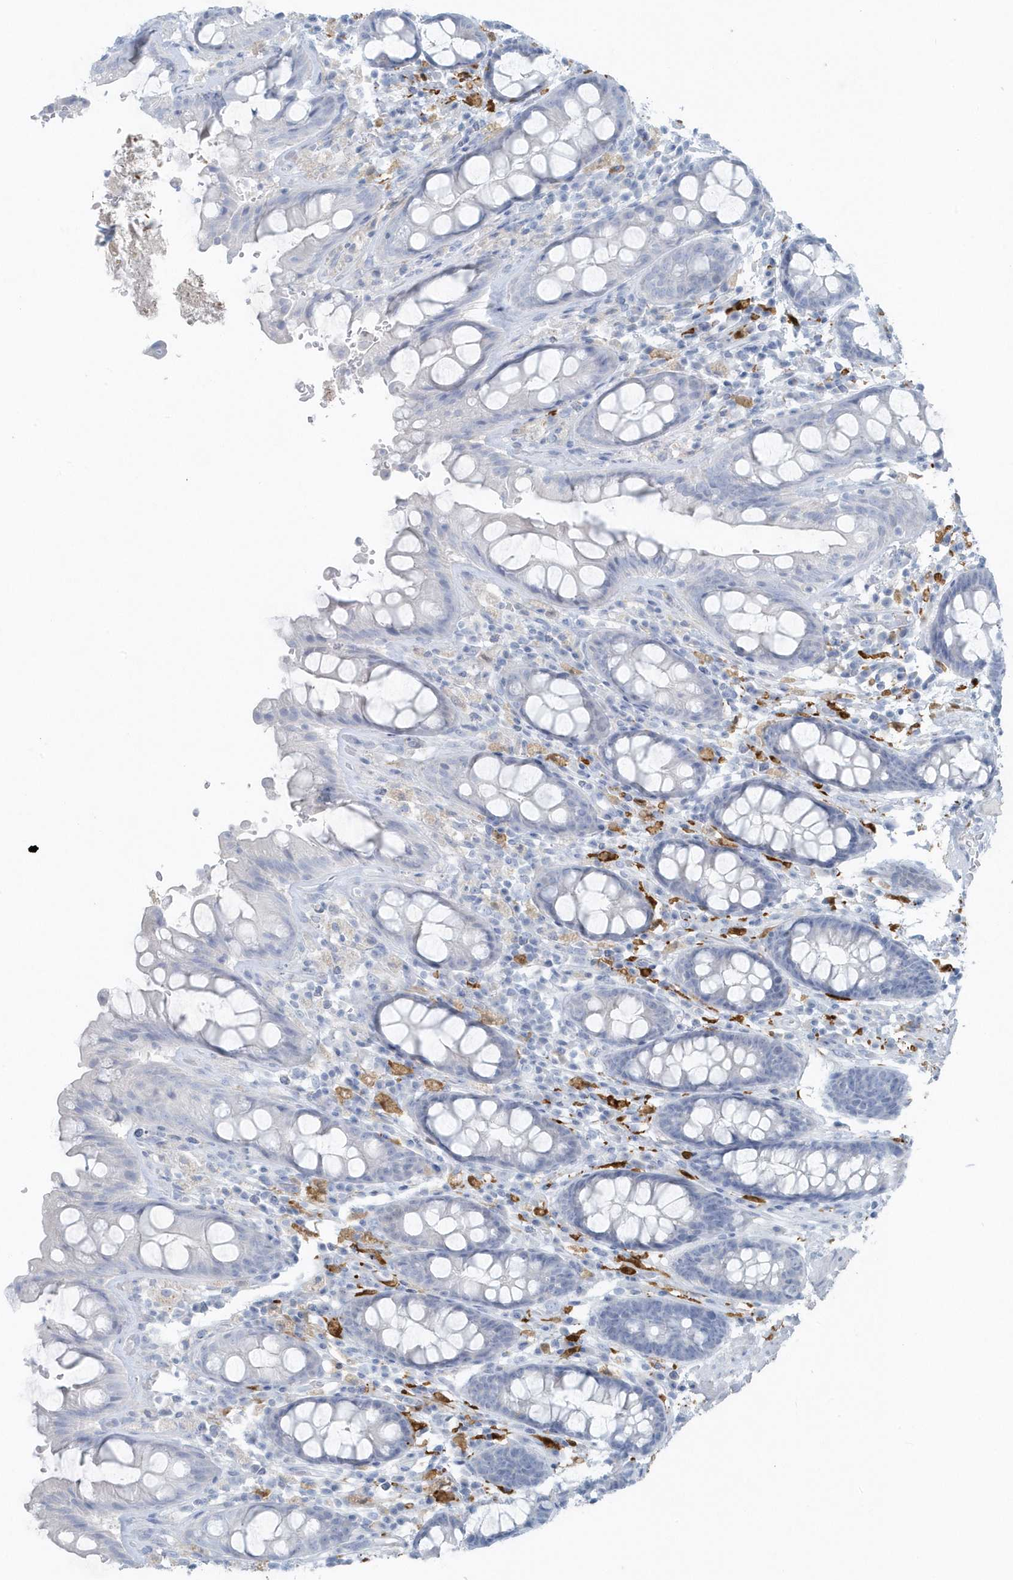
{"staining": {"intensity": "negative", "quantity": "none", "location": "none"}, "tissue": "rectum", "cell_type": "Glandular cells", "image_type": "normal", "snomed": [{"axis": "morphology", "description": "Normal tissue, NOS"}, {"axis": "topography", "description": "Rectum"}], "caption": "This is an immunohistochemistry (IHC) histopathology image of benign human rectum. There is no expression in glandular cells.", "gene": "FAM98A", "patient": {"sex": "male", "age": 64}}